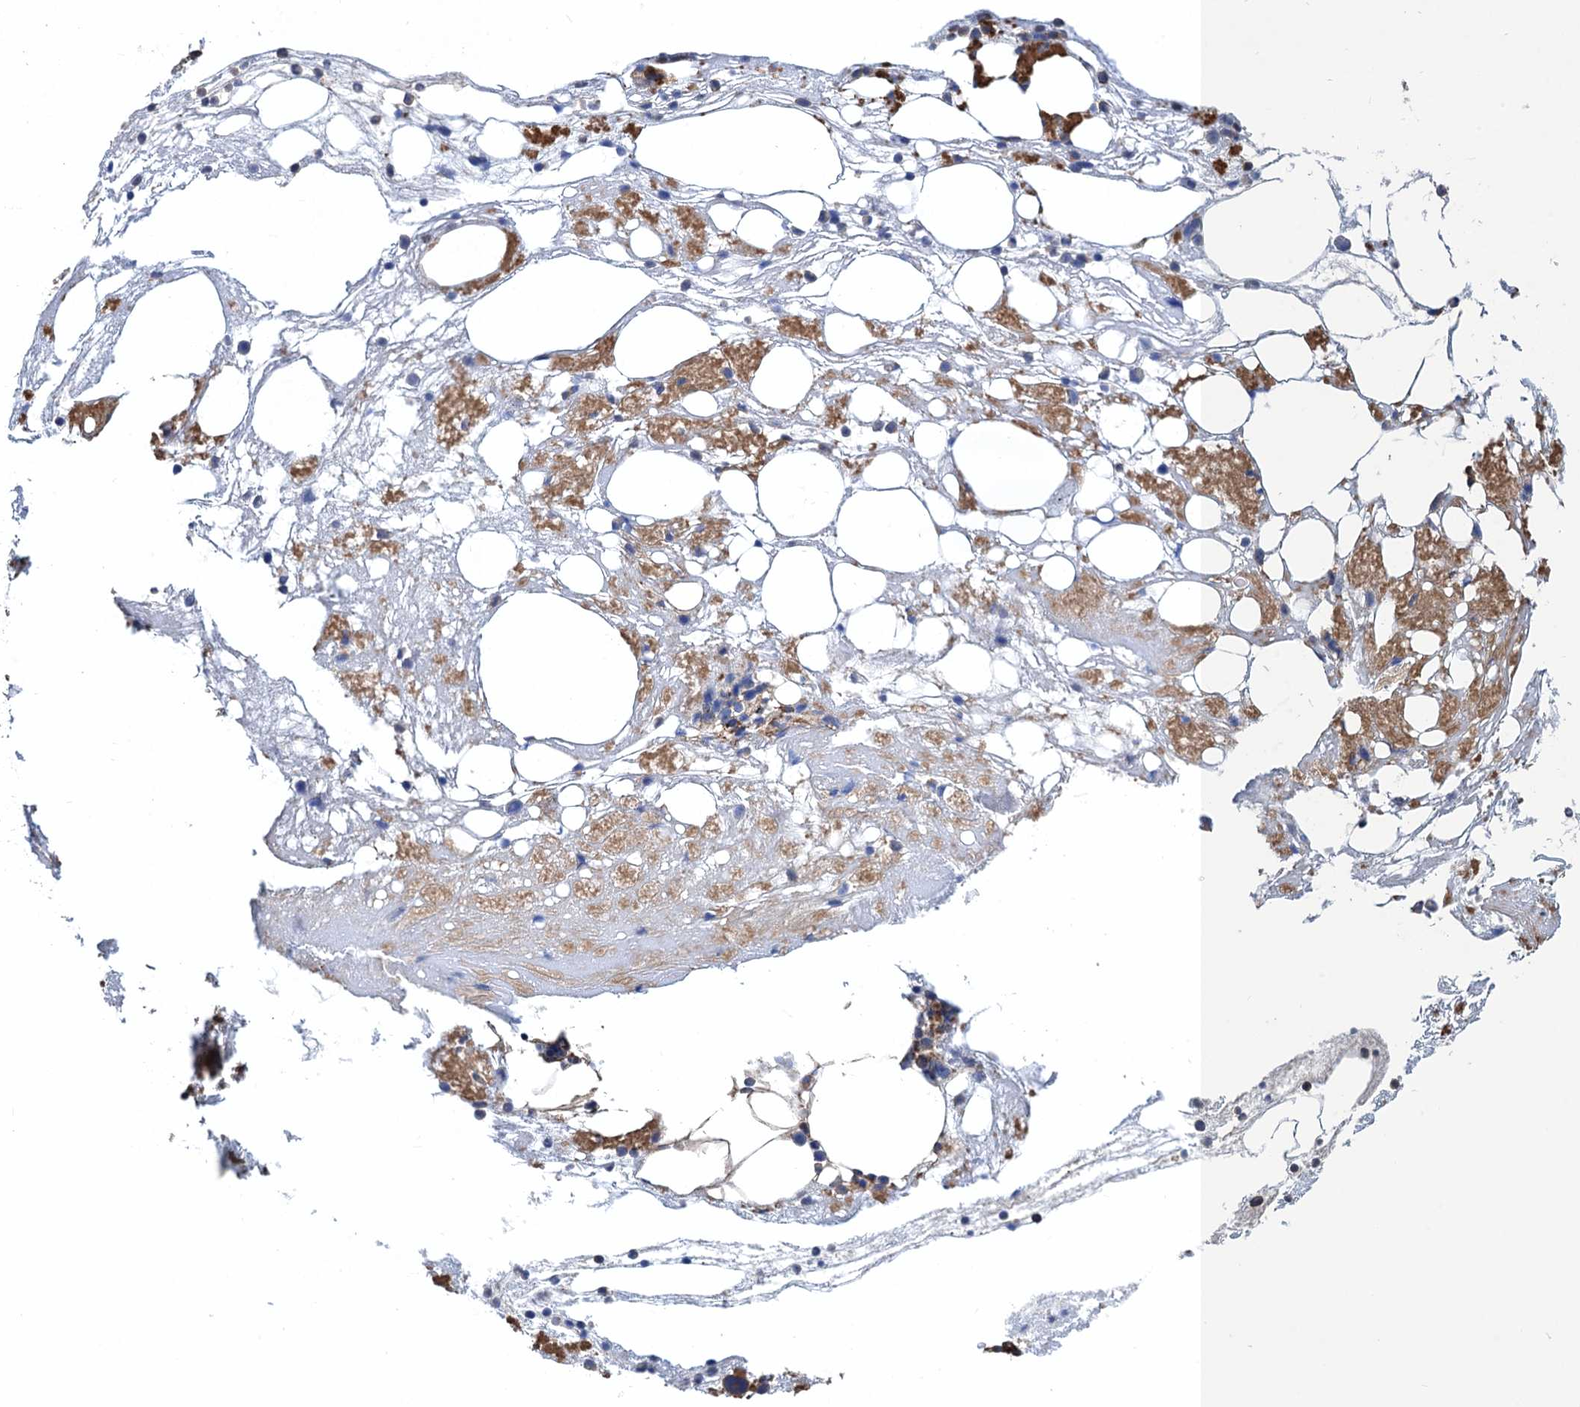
{"staining": {"intensity": "moderate", "quantity": "<25%", "location": "cytoplasmic/membranous"}, "tissue": "bone marrow", "cell_type": "Hematopoietic cells", "image_type": "normal", "snomed": [{"axis": "morphology", "description": "Normal tissue, NOS"}, {"axis": "topography", "description": "Bone marrow"}], "caption": "Immunohistochemical staining of unremarkable bone marrow shows <25% levels of moderate cytoplasmic/membranous protein expression in about <25% of hematopoietic cells.", "gene": "CNNM1", "patient": {"sex": "male", "age": 78}}